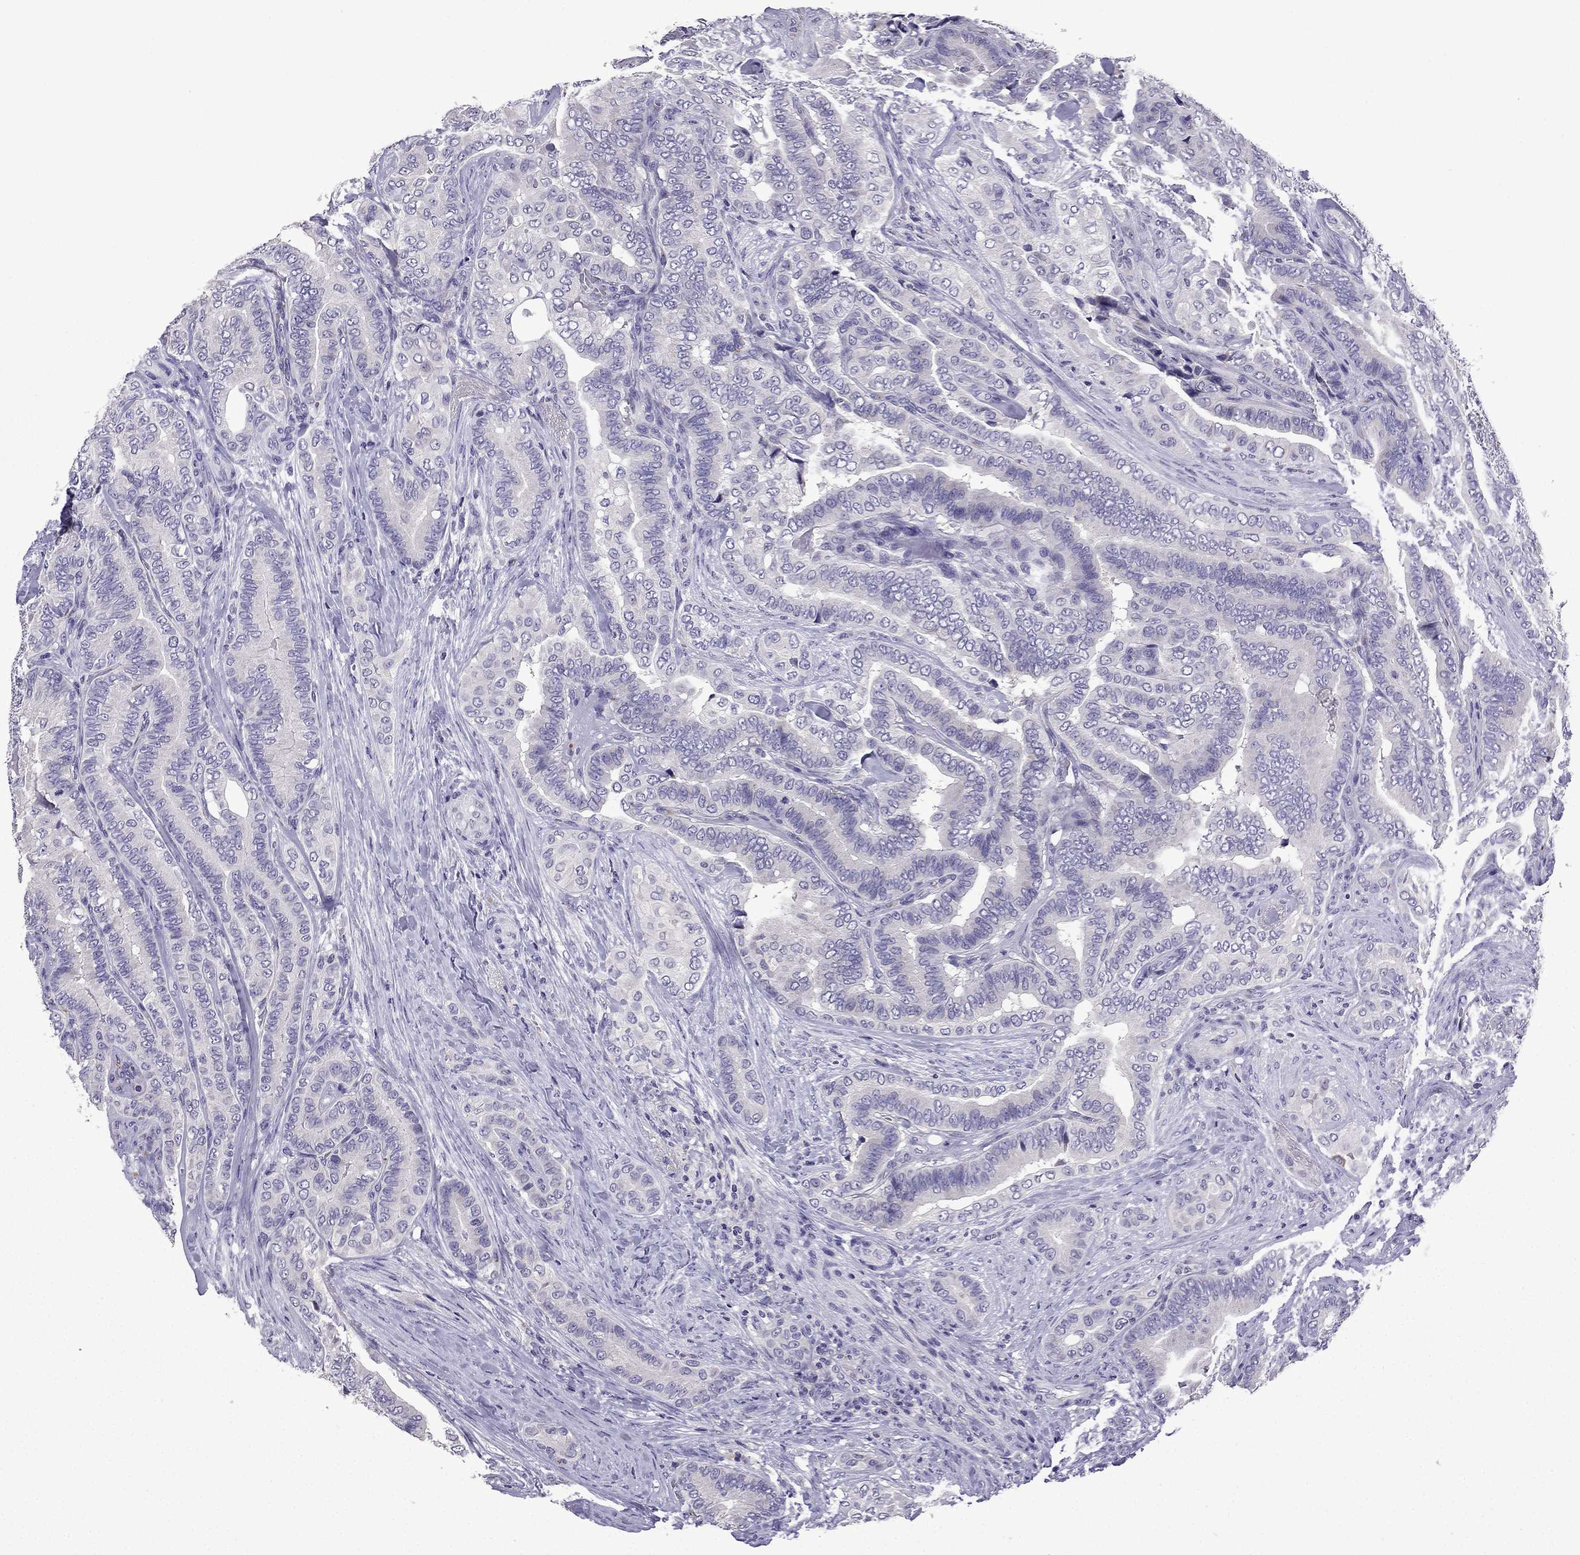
{"staining": {"intensity": "negative", "quantity": "none", "location": "none"}, "tissue": "thyroid cancer", "cell_type": "Tumor cells", "image_type": "cancer", "snomed": [{"axis": "morphology", "description": "Papillary adenocarcinoma, NOS"}, {"axis": "topography", "description": "Thyroid gland"}], "caption": "The photomicrograph exhibits no significant expression in tumor cells of thyroid cancer.", "gene": "TTN", "patient": {"sex": "male", "age": 61}}